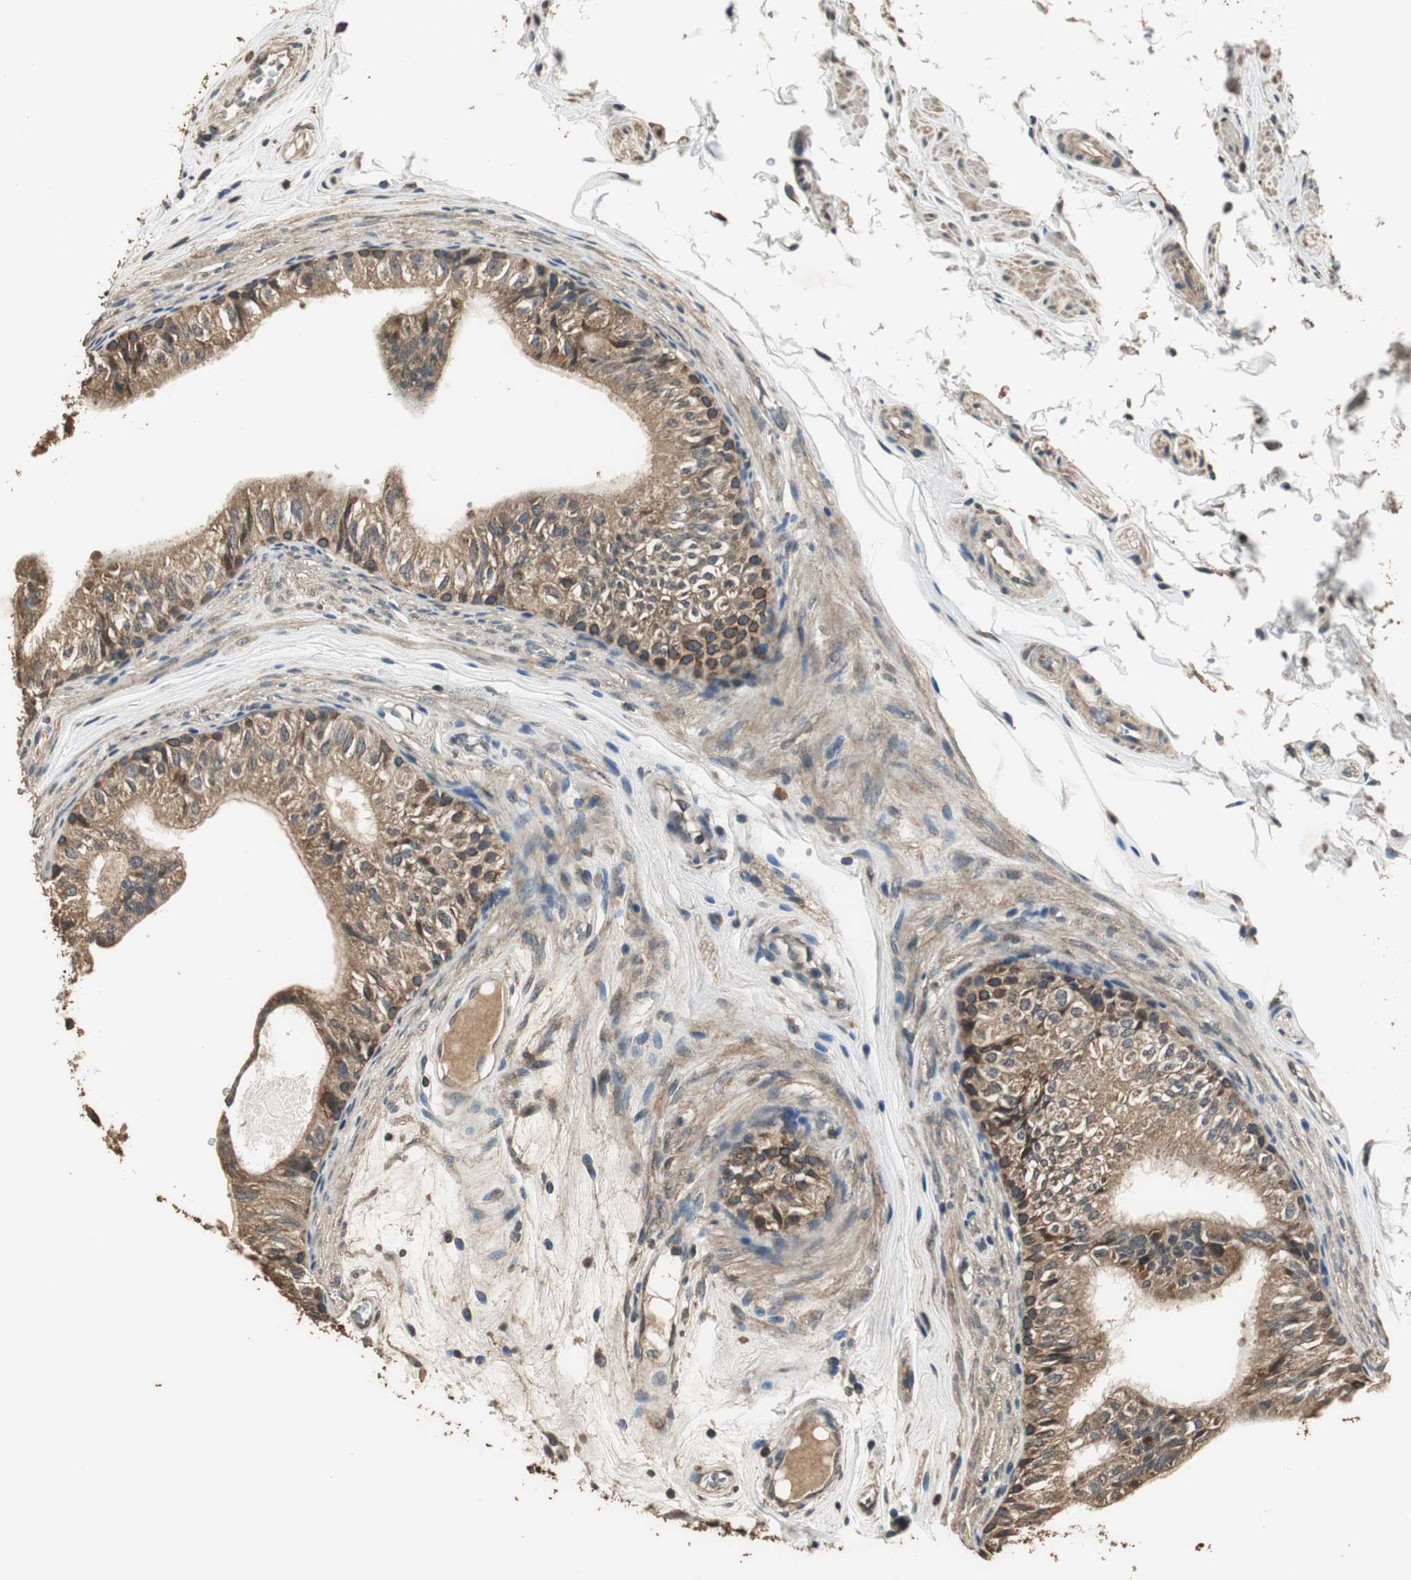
{"staining": {"intensity": "strong", "quantity": ">75%", "location": "cytoplasmic/membranous"}, "tissue": "epididymis", "cell_type": "Glandular cells", "image_type": "normal", "snomed": [{"axis": "morphology", "description": "Normal tissue, NOS"}, {"axis": "topography", "description": "Testis"}, {"axis": "topography", "description": "Epididymis"}], "caption": "DAB (3,3'-diaminobenzidine) immunohistochemical staining of normal epididymis exhibits strong cytoplasmic/membranous protein staining in about >75% of glandular cells. The staining is performed using DAB (3,3'-diaminobenzidine) brown chromogen to label protein expression. The nuclei are counter-stained blue using hematoxylin.", "gene": "TMPRSS4", "patient": {"sex": "male", "age": 36}}